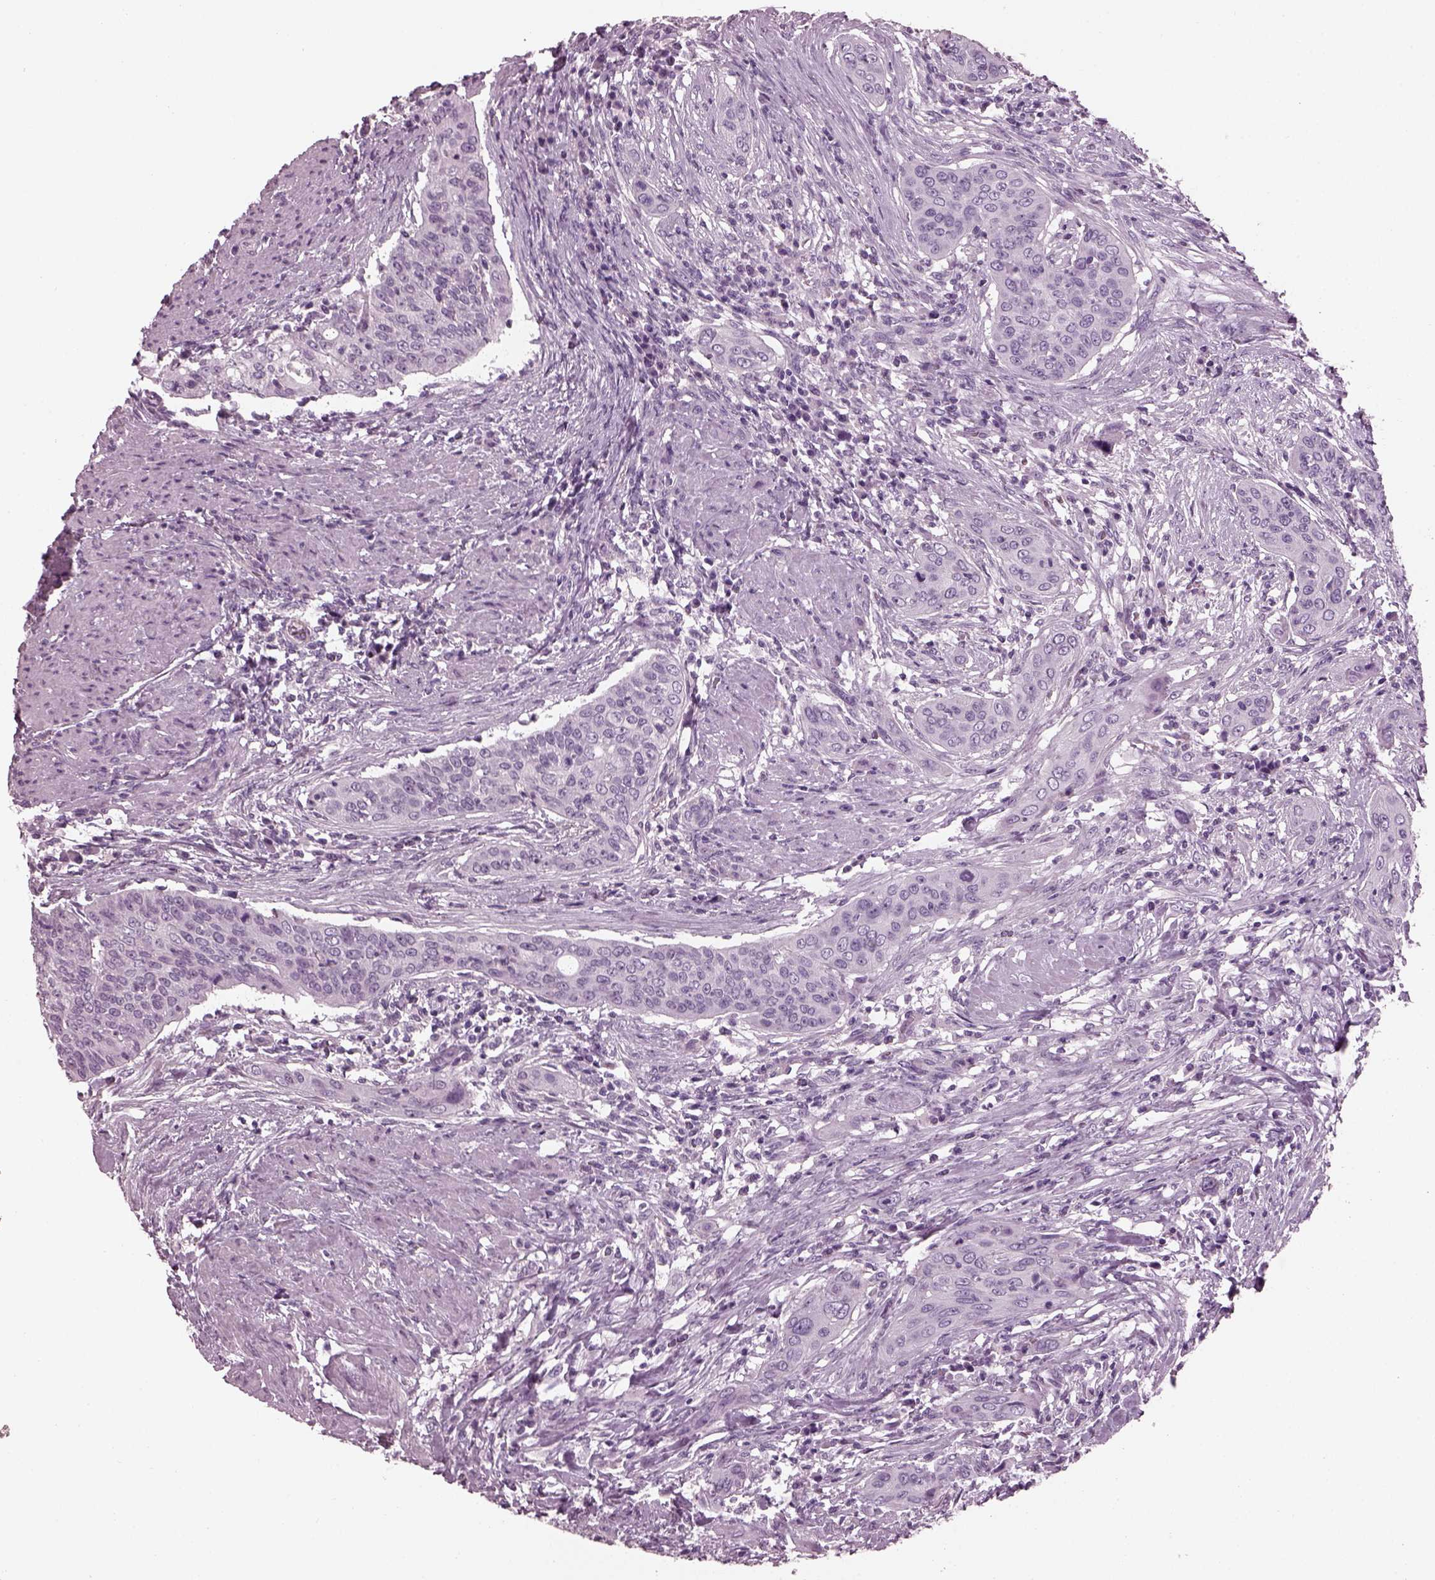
{"staining": {"intensity": "negative", "quantity": "none", "location": "none"}, "tissue": "urothelial cancer", "cell_type": "Tumor cells", "image_type": "cancer", "snomed": [{"axis": "morphology", "description": "Urothelial carcinoma, High grade"}, {"axis": "topography", "description": "Urinary bladder"}], "caption": "This is an immunohistochemistry (IHC) histopathology image of human urothelial carcinoma (high-grade). There is no expression in tumor cells.", "gene": "PDC", "patient": {"sex": "male", "age": 82}}